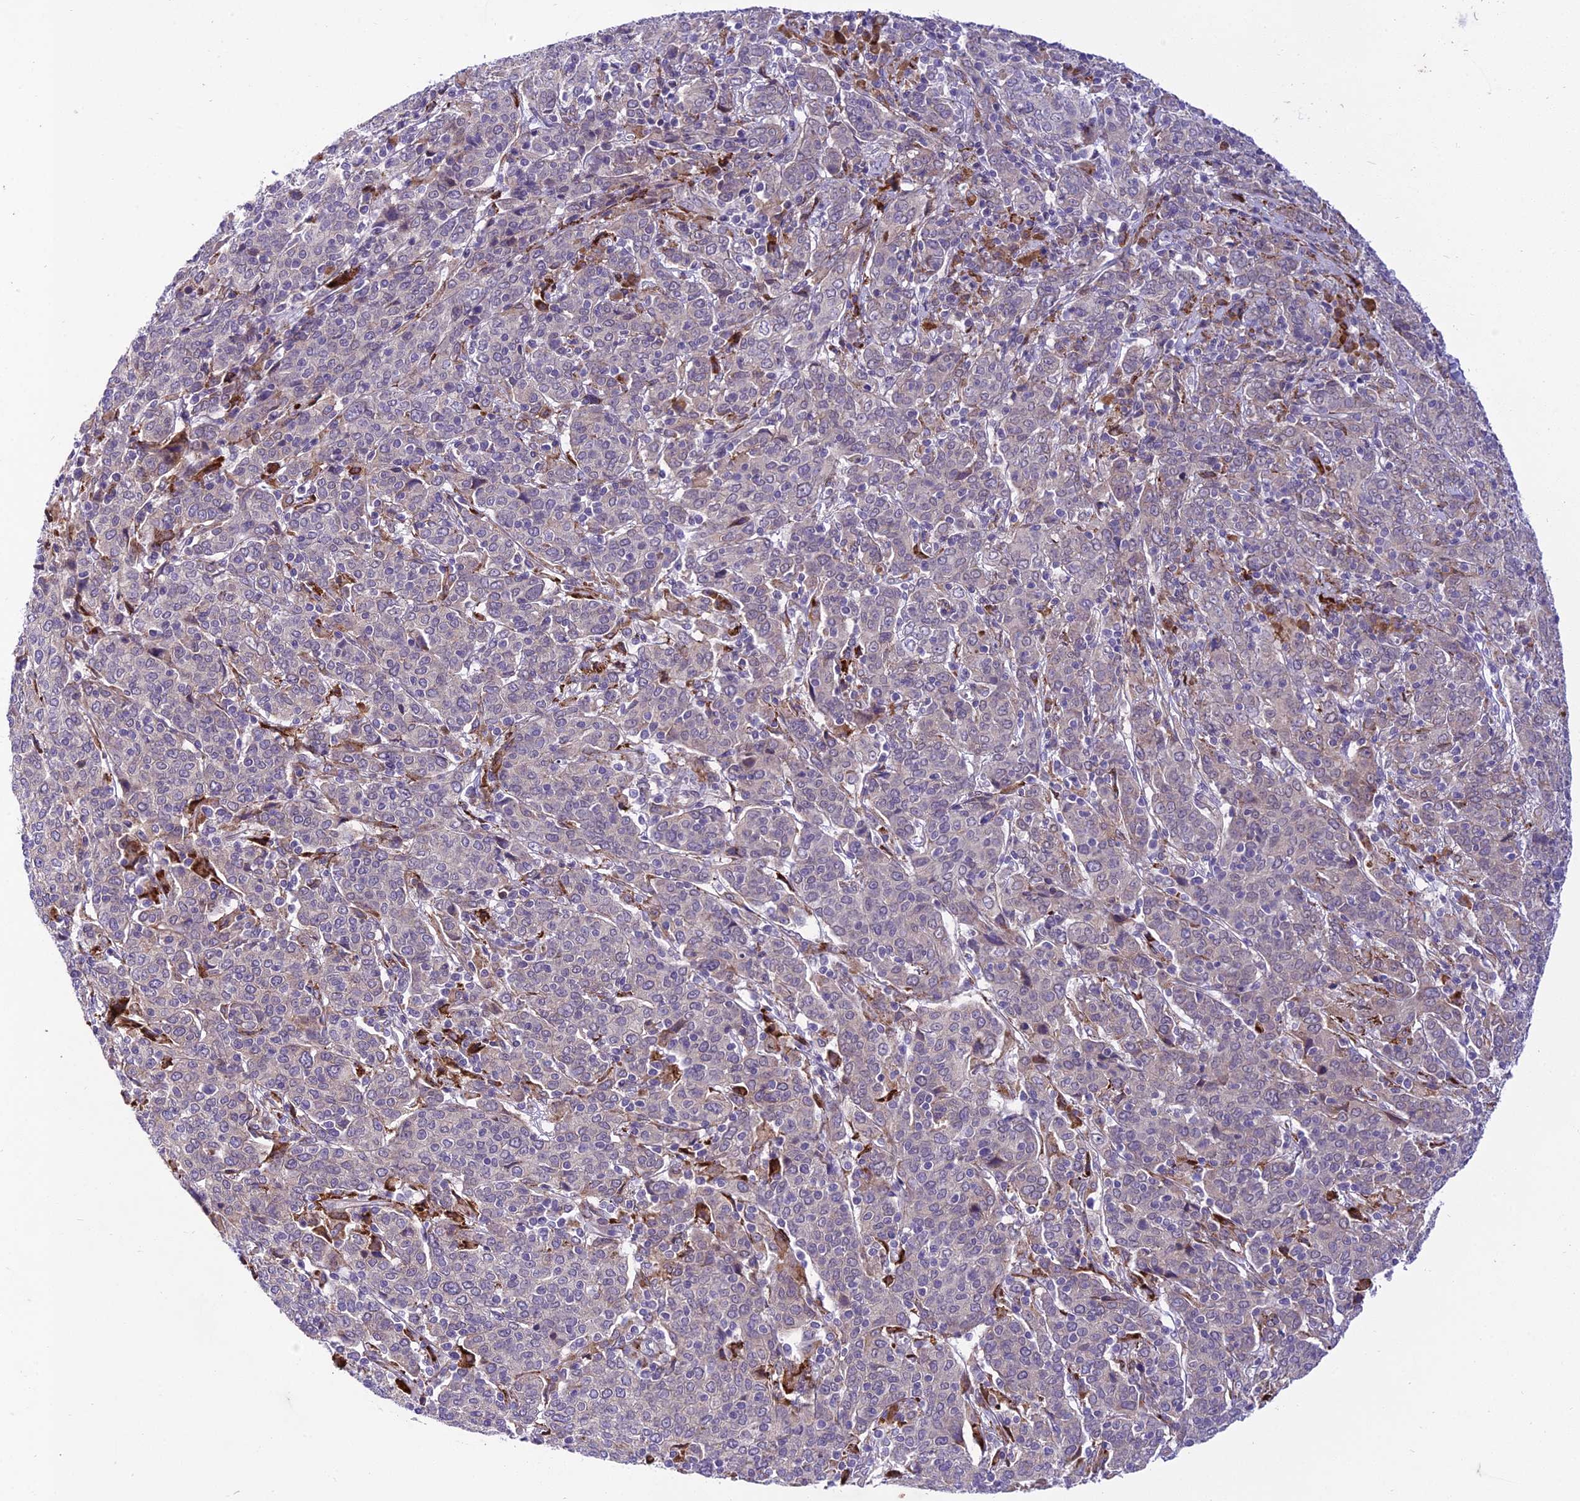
{"staining": {"intensity": "negative", "quantity": "none", "location": "none"}, "tissue": "cervical cancer", "cell_type": "Tumor cells", "image_type": "cancer", "snomed": [{"axis": "morphology", "description": "Squamous cell carcinoma, NOS"}, {"axis": "topography", "description": "Cervix"}], "caption": "DAB immunohistochemical staining of cervical cancer demonstrates no significant expression in tumor cells.", "gene": "NEURL2", "patient": {"sex": "female", "age": 67}}